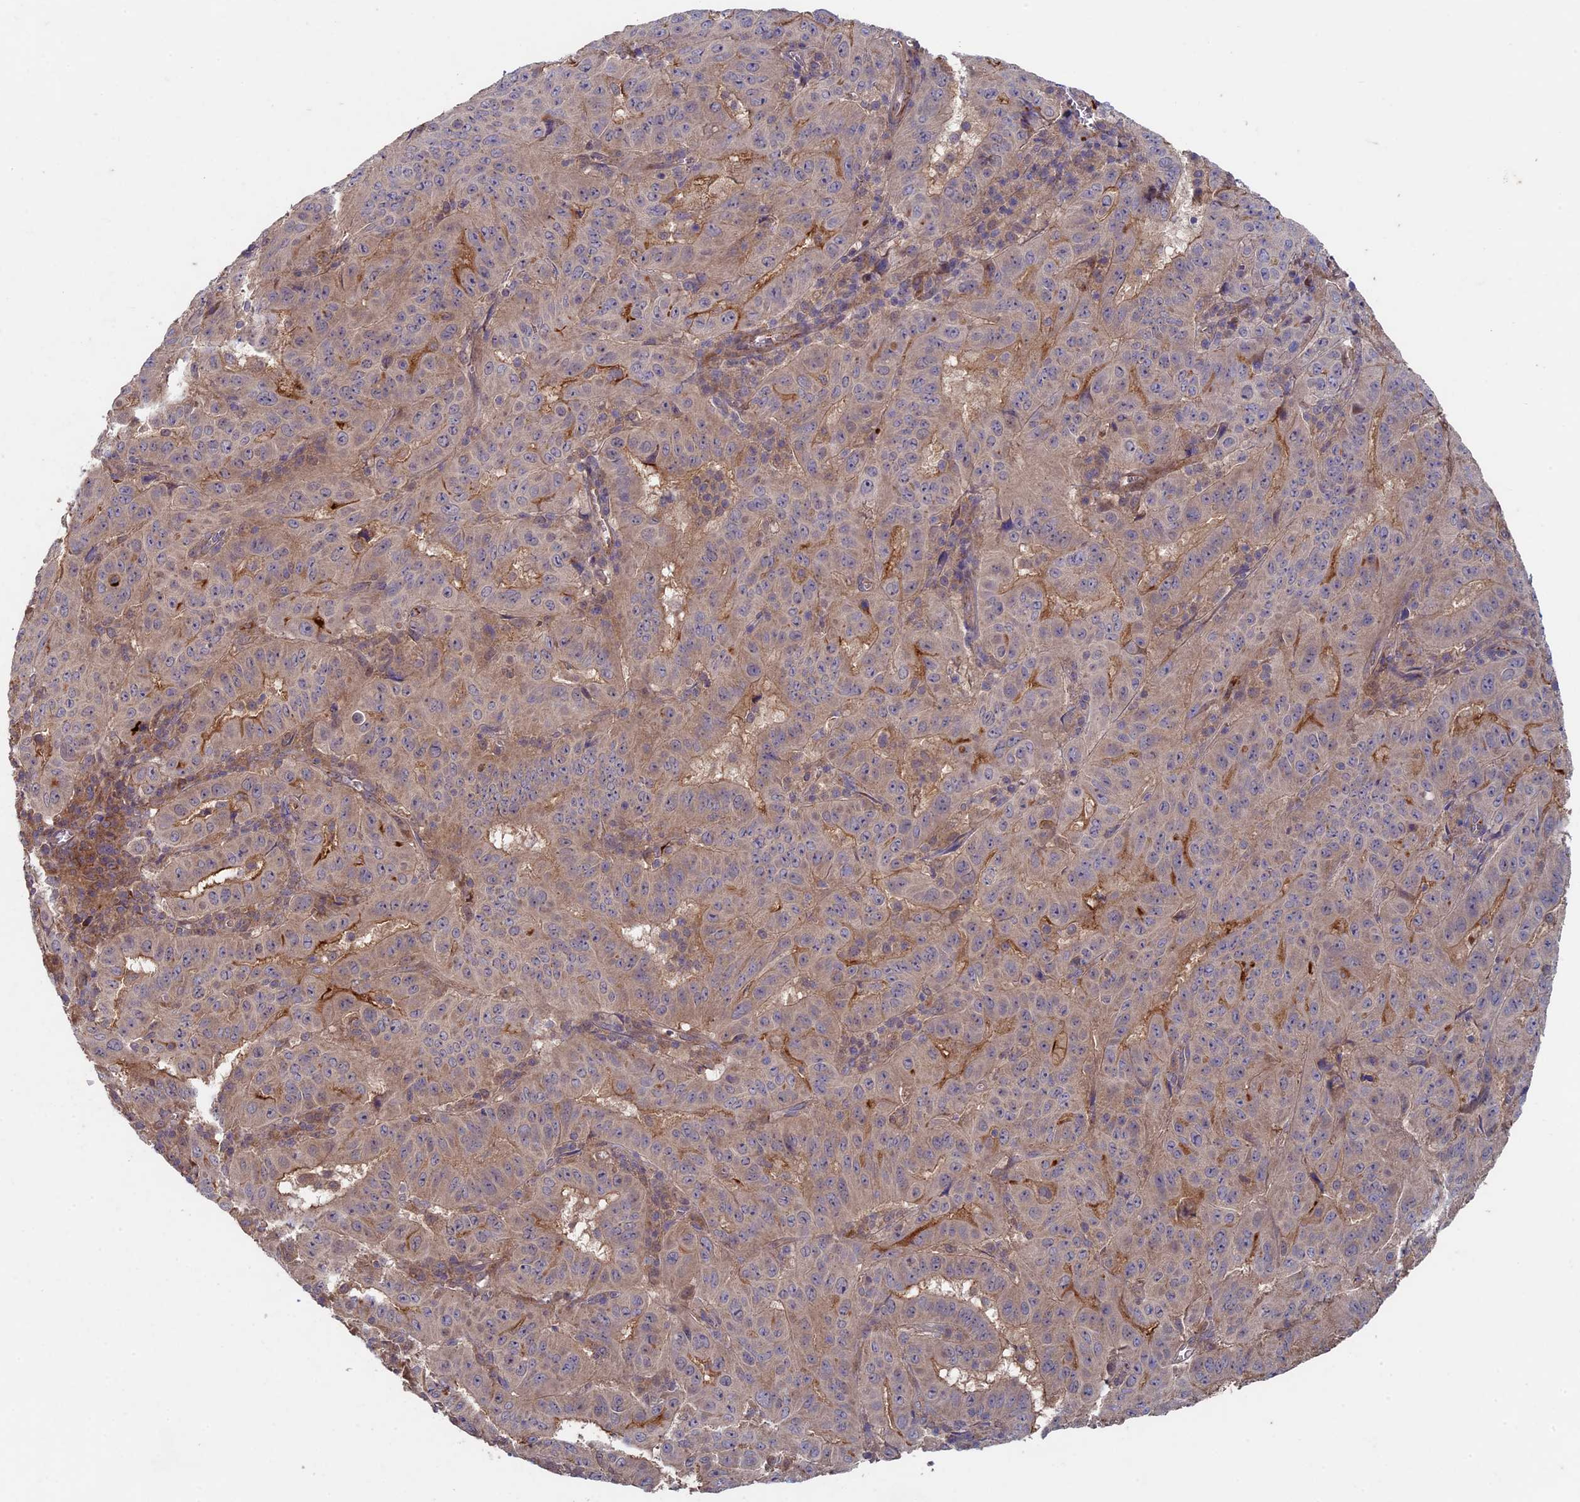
{"staining": {"intensity": "moderate", "quantity": "<25%", "location": "cytoplasmic/membranous"}, "tissue": "pancreatic cancer", "cell_type": "Tumor cells", "image_type": "cancer", "snomed": [{"axis": "morphology", "description": "Adenocarcinoma, NOS"}, {"axis": "topography", "description": "Pancreas"}], "caption": "IHC (DAB) staining of pancreatic cancer exhibits moderate cytoplasmic/membranous protein positivity in about <25% of tumor cells.", "gene": "RCCD1", "patient": {"sex": "male", "age": 63}}